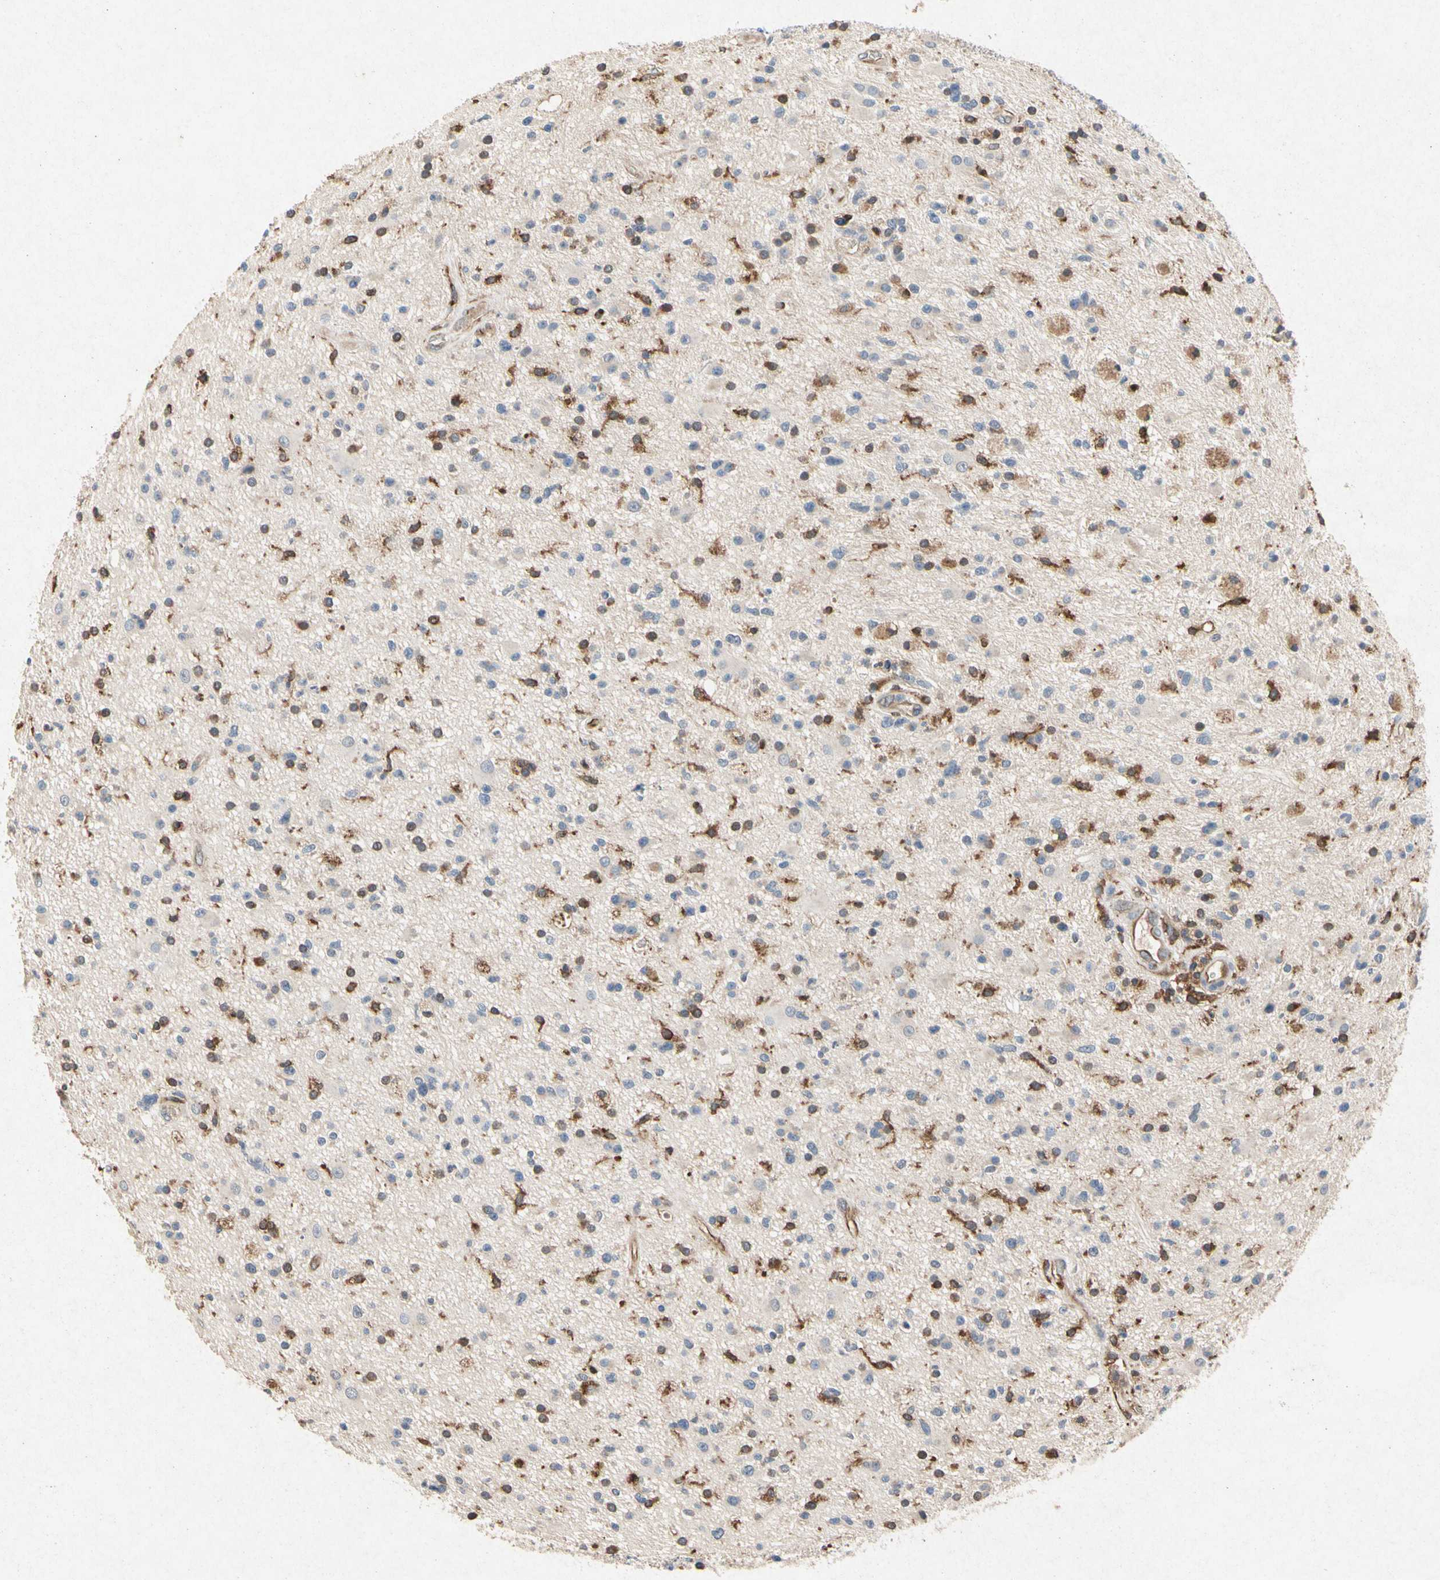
{"staining": {"intensity": "moderate", "quantity": "<25%", "location": "cytoplasmic/membranous"}, "tissue": "glioma", "cell_type": "Tumor cells", "image_type": "cancer", "snomed": [{"axis": "morphology", "description": "Glioma, malignant, High grade"}, {"axis": "topography", "description": "Brain"}], "caption": "Protein positivity by immunohistochemistry (IHC) demonstrates moderate cytoplasmic/membranous staining in about <25% of tumor cells in malignant glioma (high-grade).", "gene": "RPS6KA1", "patient": {"sex": "male", "age": 33}}